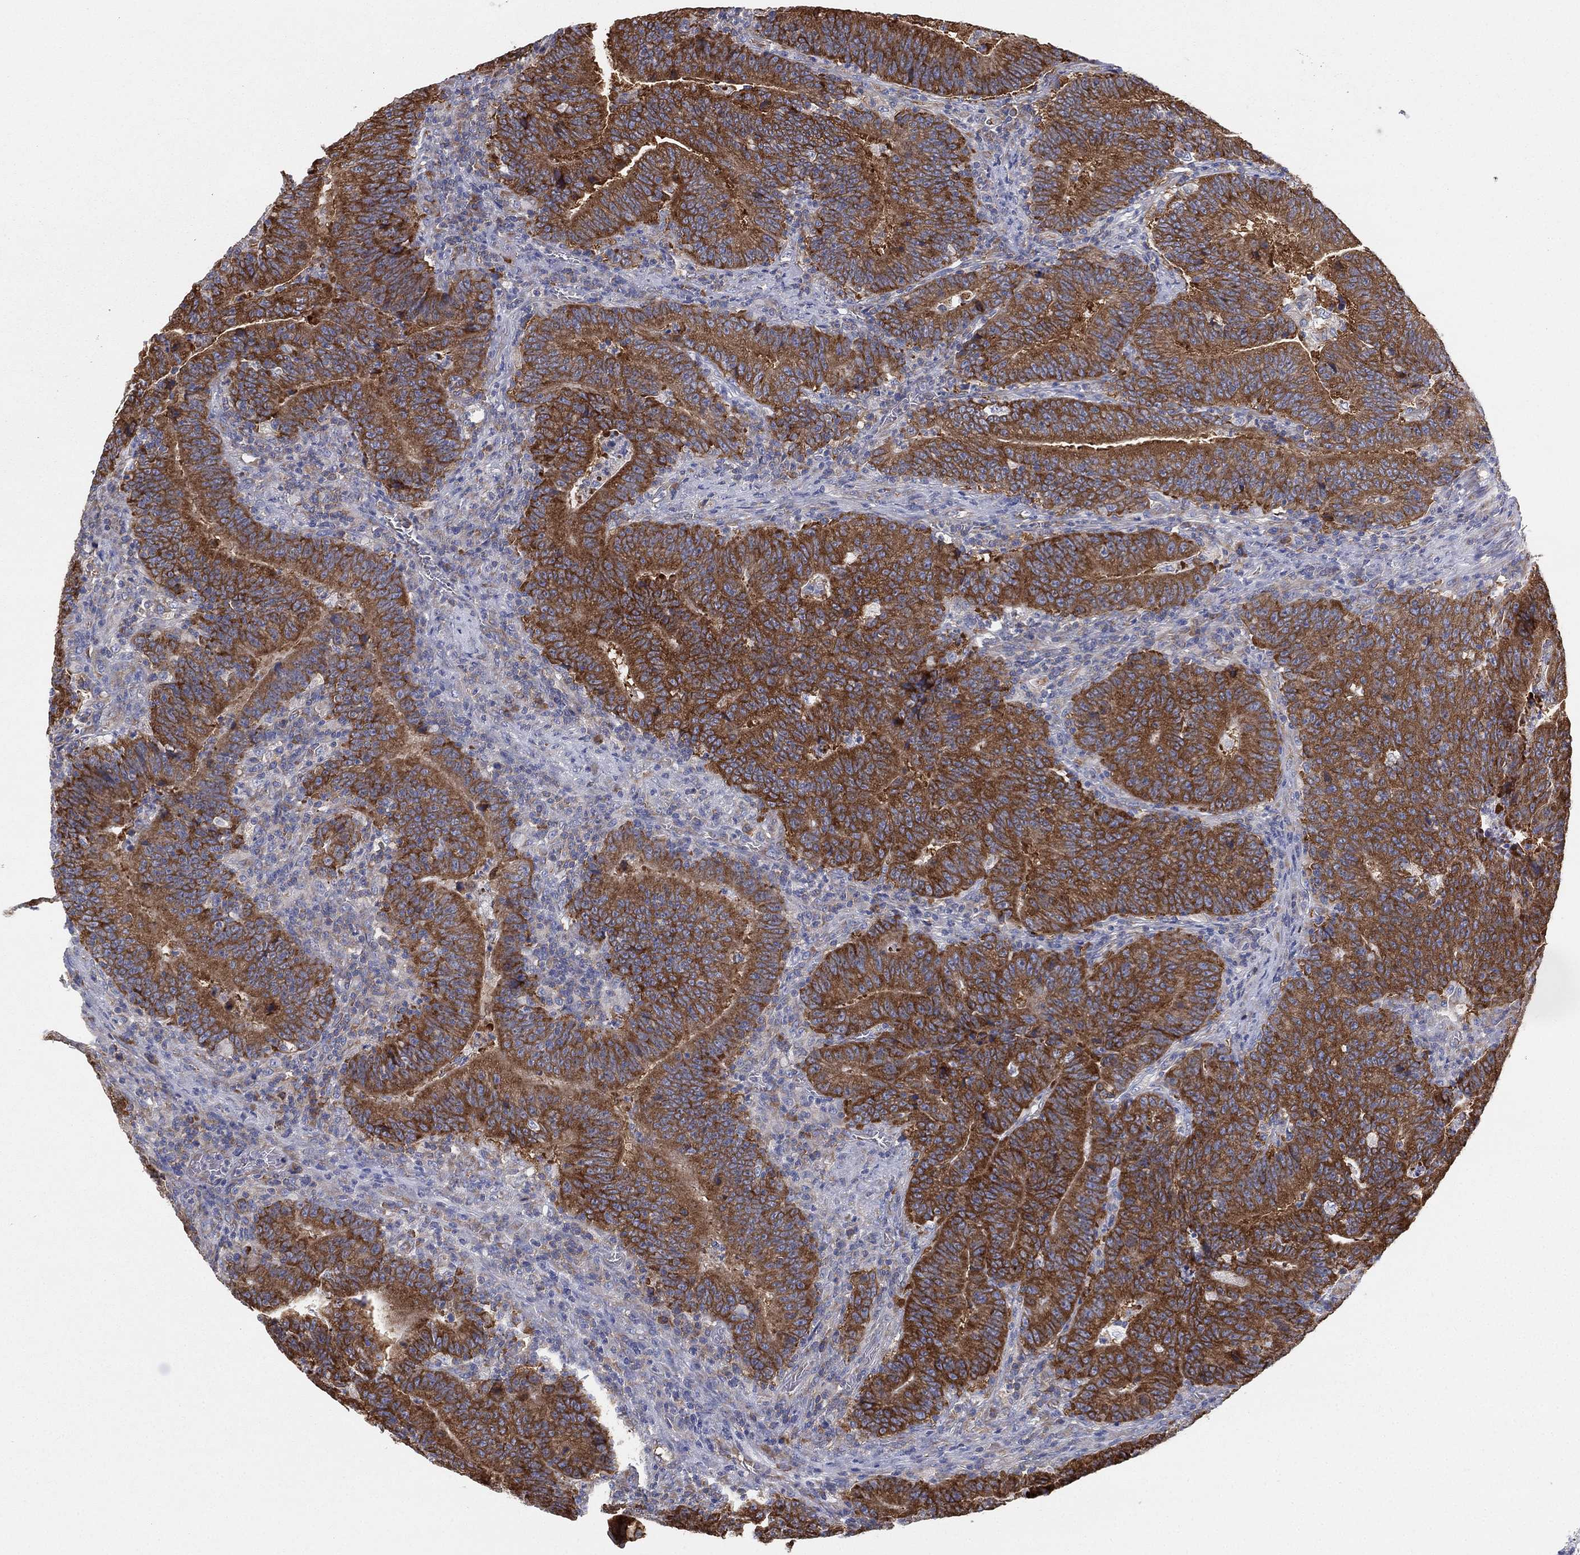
{"staining": {"intensity": "strong", "quantity": ">75%", "location": "cytoplasmic/membranous"}, "tissue": "colorectal cancer", "cell_type": "Tumor cells", "image_type": "cancer", "snomed": [{"axis": "morphology", "description": "Adenocarcinoma, NOS"}, {"axis": "topography", "description": "Colon"}], "caption": "This is a photomicrograph of IHC staining of colorectal adenocarcinoma, which shows strong expression in the cytoplasmic/membranous of tumor cells.", "gene": "FARSA", "patient": {"sex": "female", "age": 75}}